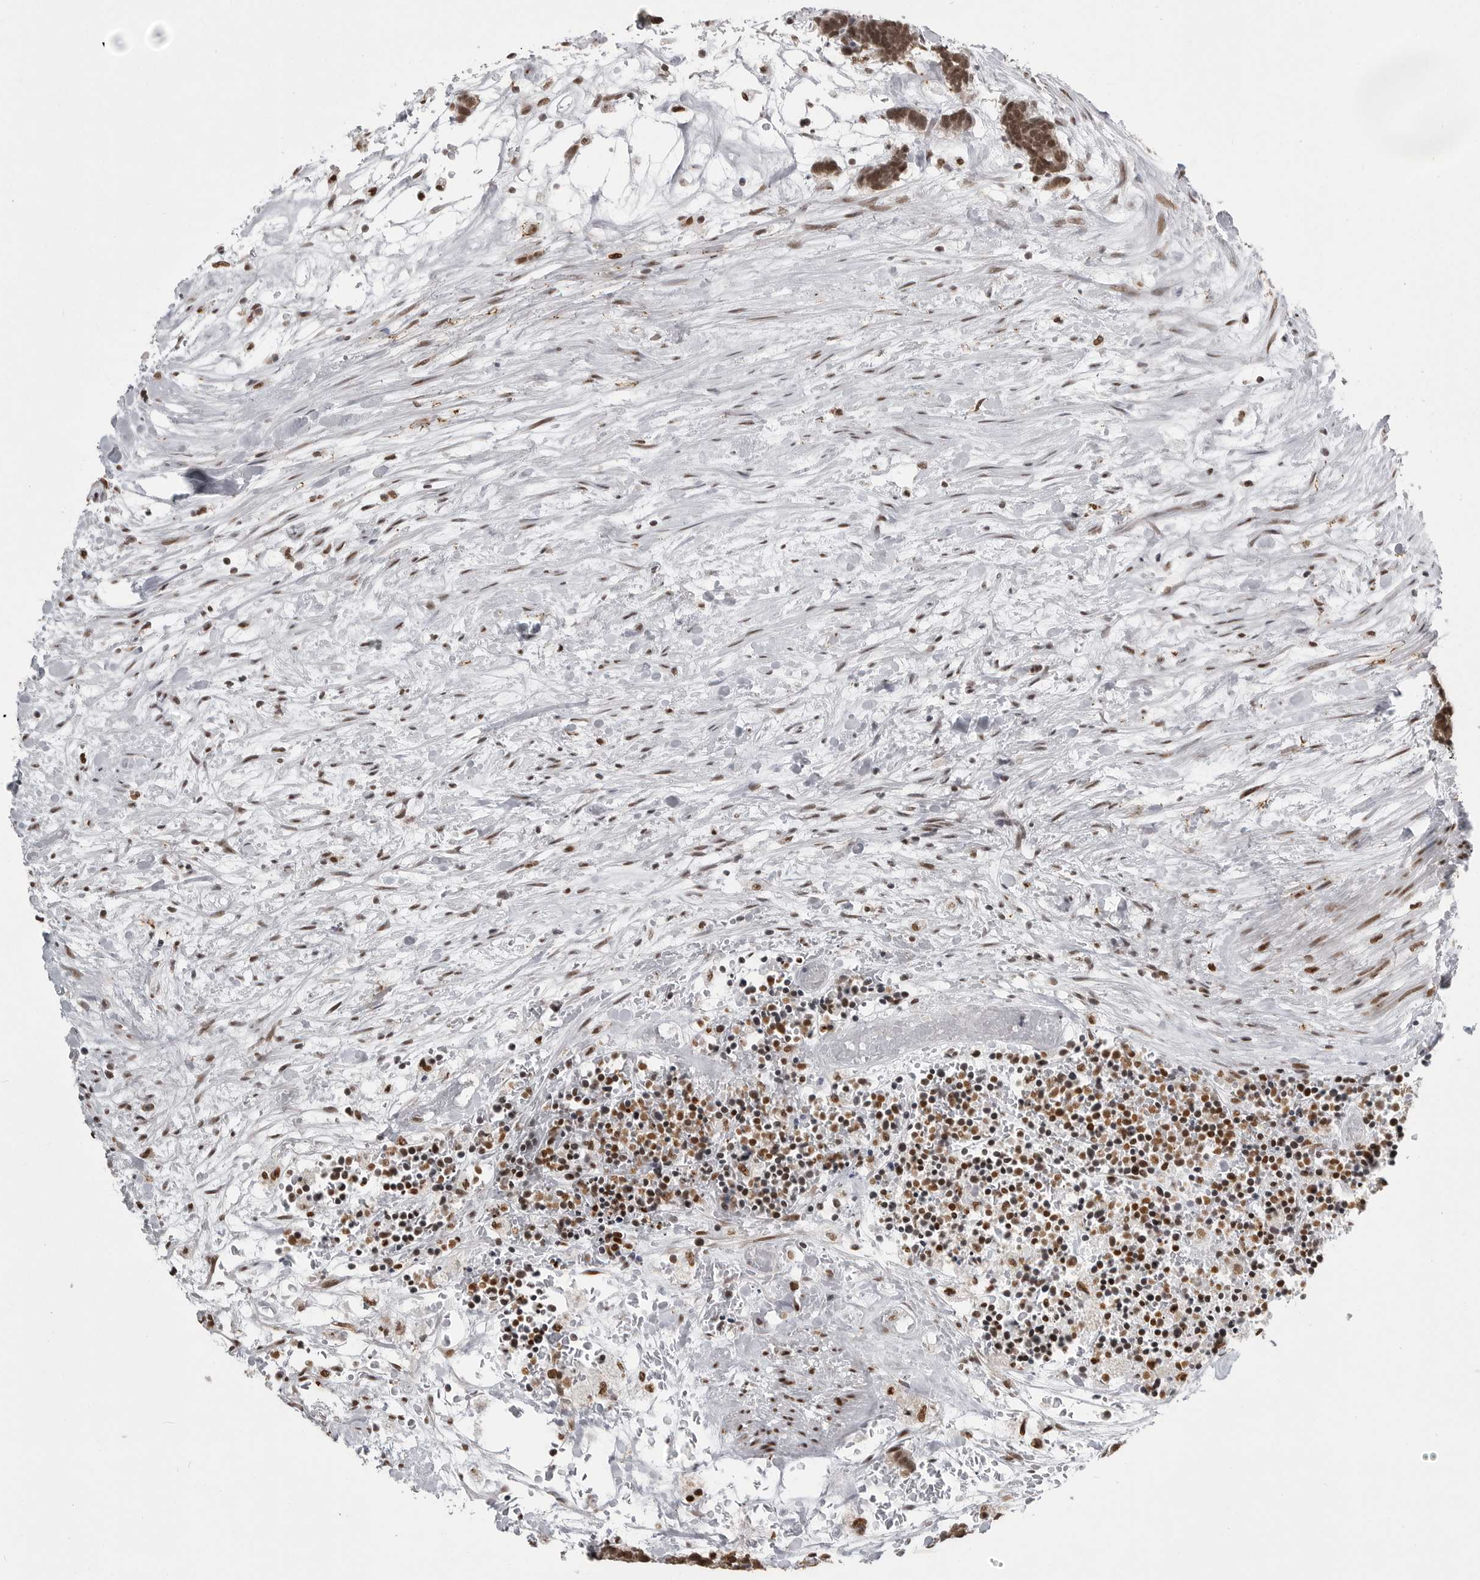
{"staining": {"intensity": "strong", "quantity": ">75%", "location": "nuclear"}, "tissue": "carcinoid", "cell_type": "Tumor cells", "image_type": "cancer", "snomed": [{"axis": "morphology", "description": "Carcinoma, NOS"}, {"axis": "morphology", "description": "Carcinoid, malignant, NOS"}, {"axis": "topography", "description": "Urinary bladder"}], "caption": "This micrograph reveals carcinoid stained with immunohistochemistry to label a protein in brown. The nuclear of tumor cells show strong positivity for the protein. Nuclei are counter-stained blue.", "gene": "YAF2", "patient": {"sex": "male", "age": 57}}